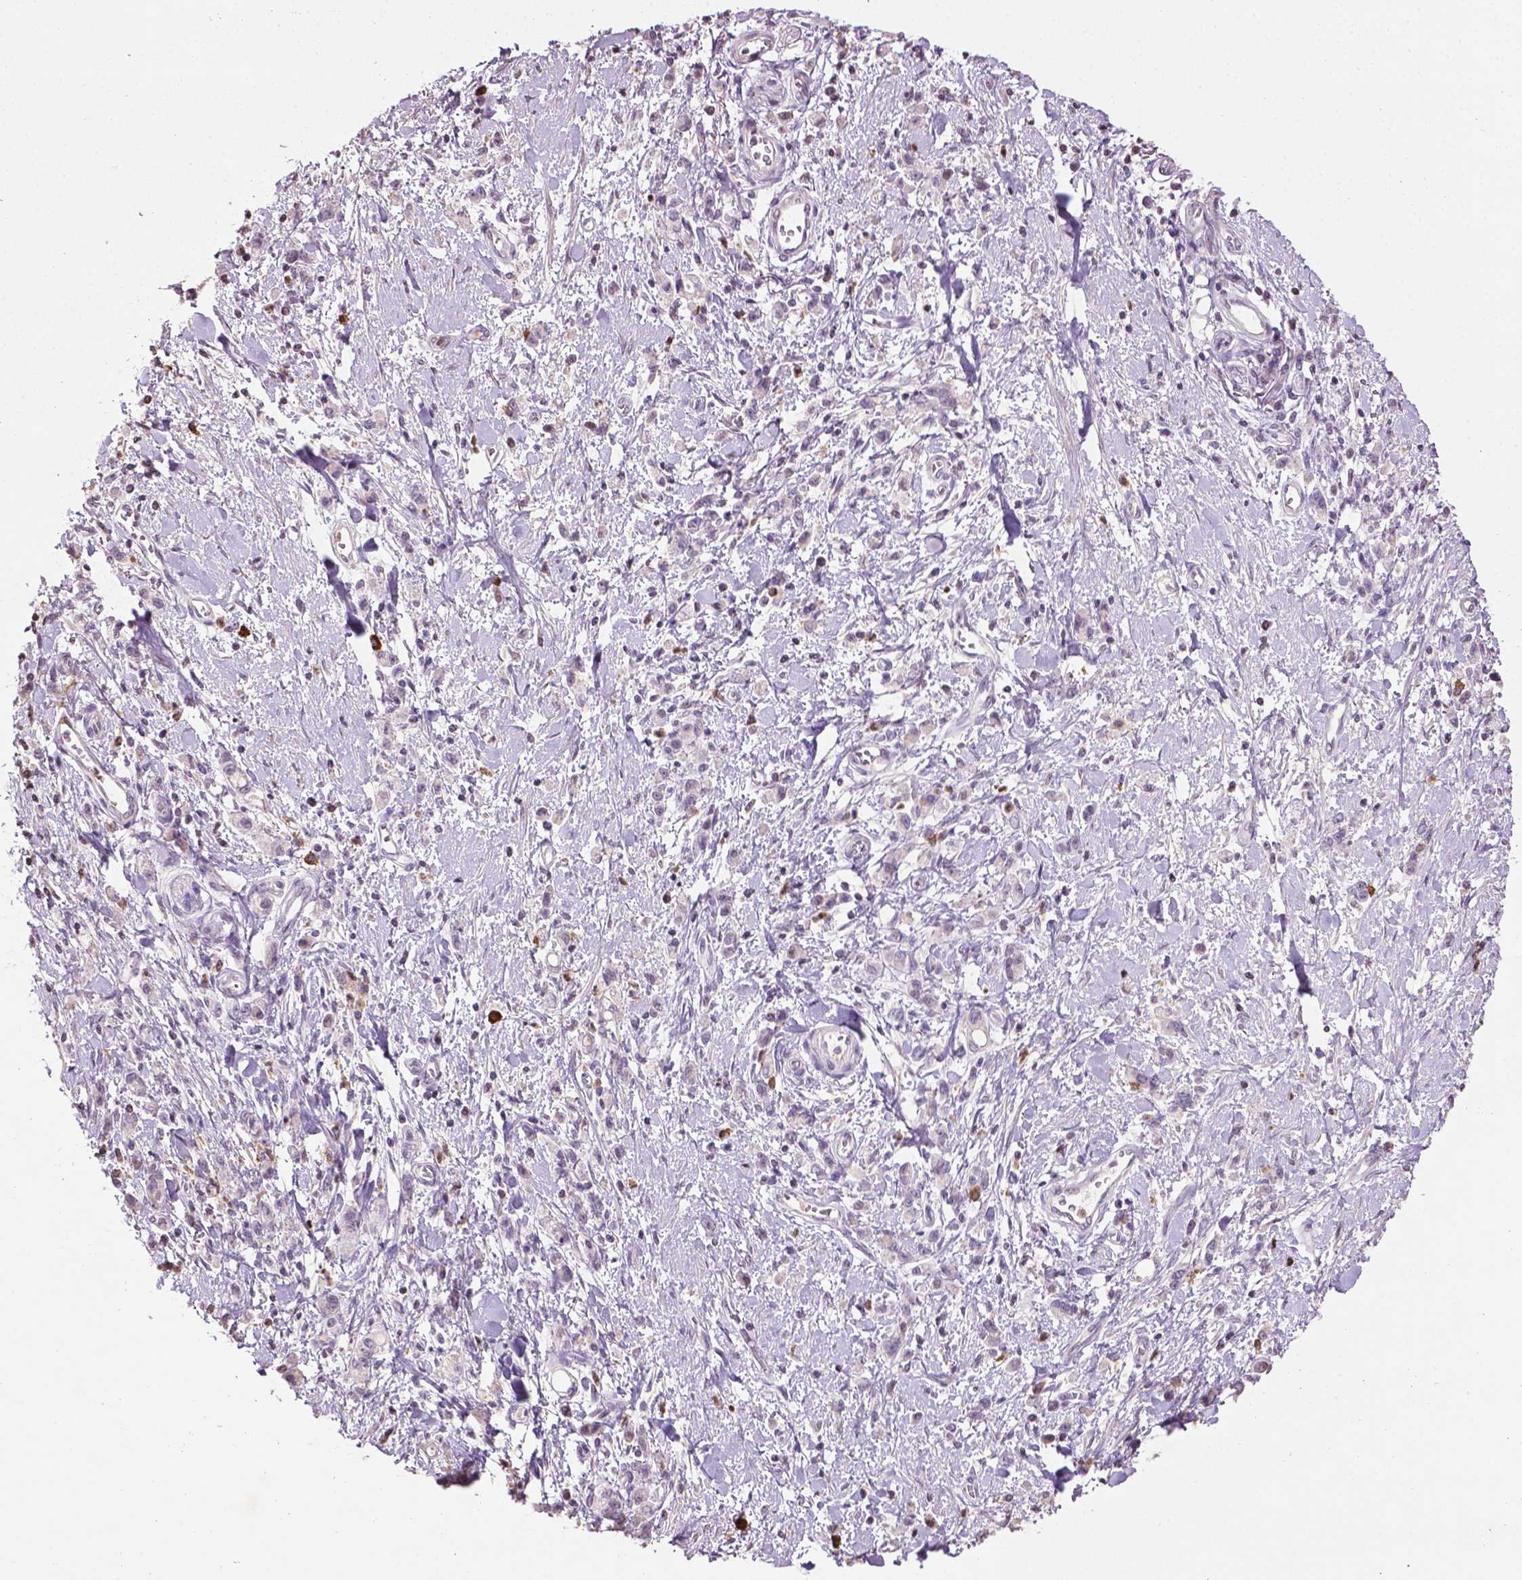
{"staining": {"intensity": "negative", "quantity": "none", "location": "none"}, "tissue": "stomach cancer", "cell_type": "Tumor cells", "image_type": "cancer", "snomed": [{"axis": "morphology", "description": "Adenocarcinoma, NOS"}, {"axis": "topography", "description": "Stomach"}], "caption": "Image shows no significant protein positivity in tumor cells of adenocarcinoma (stomach). The staining was performed using DAB (3,3'-diaminobenzidine) to visualize the protein expression in brown, while the nuclei were stained in blue with hematoxylin (Magnification: 20x).", "gene": "NTNG2", "patient": {"sex": "male", "age": 77}}